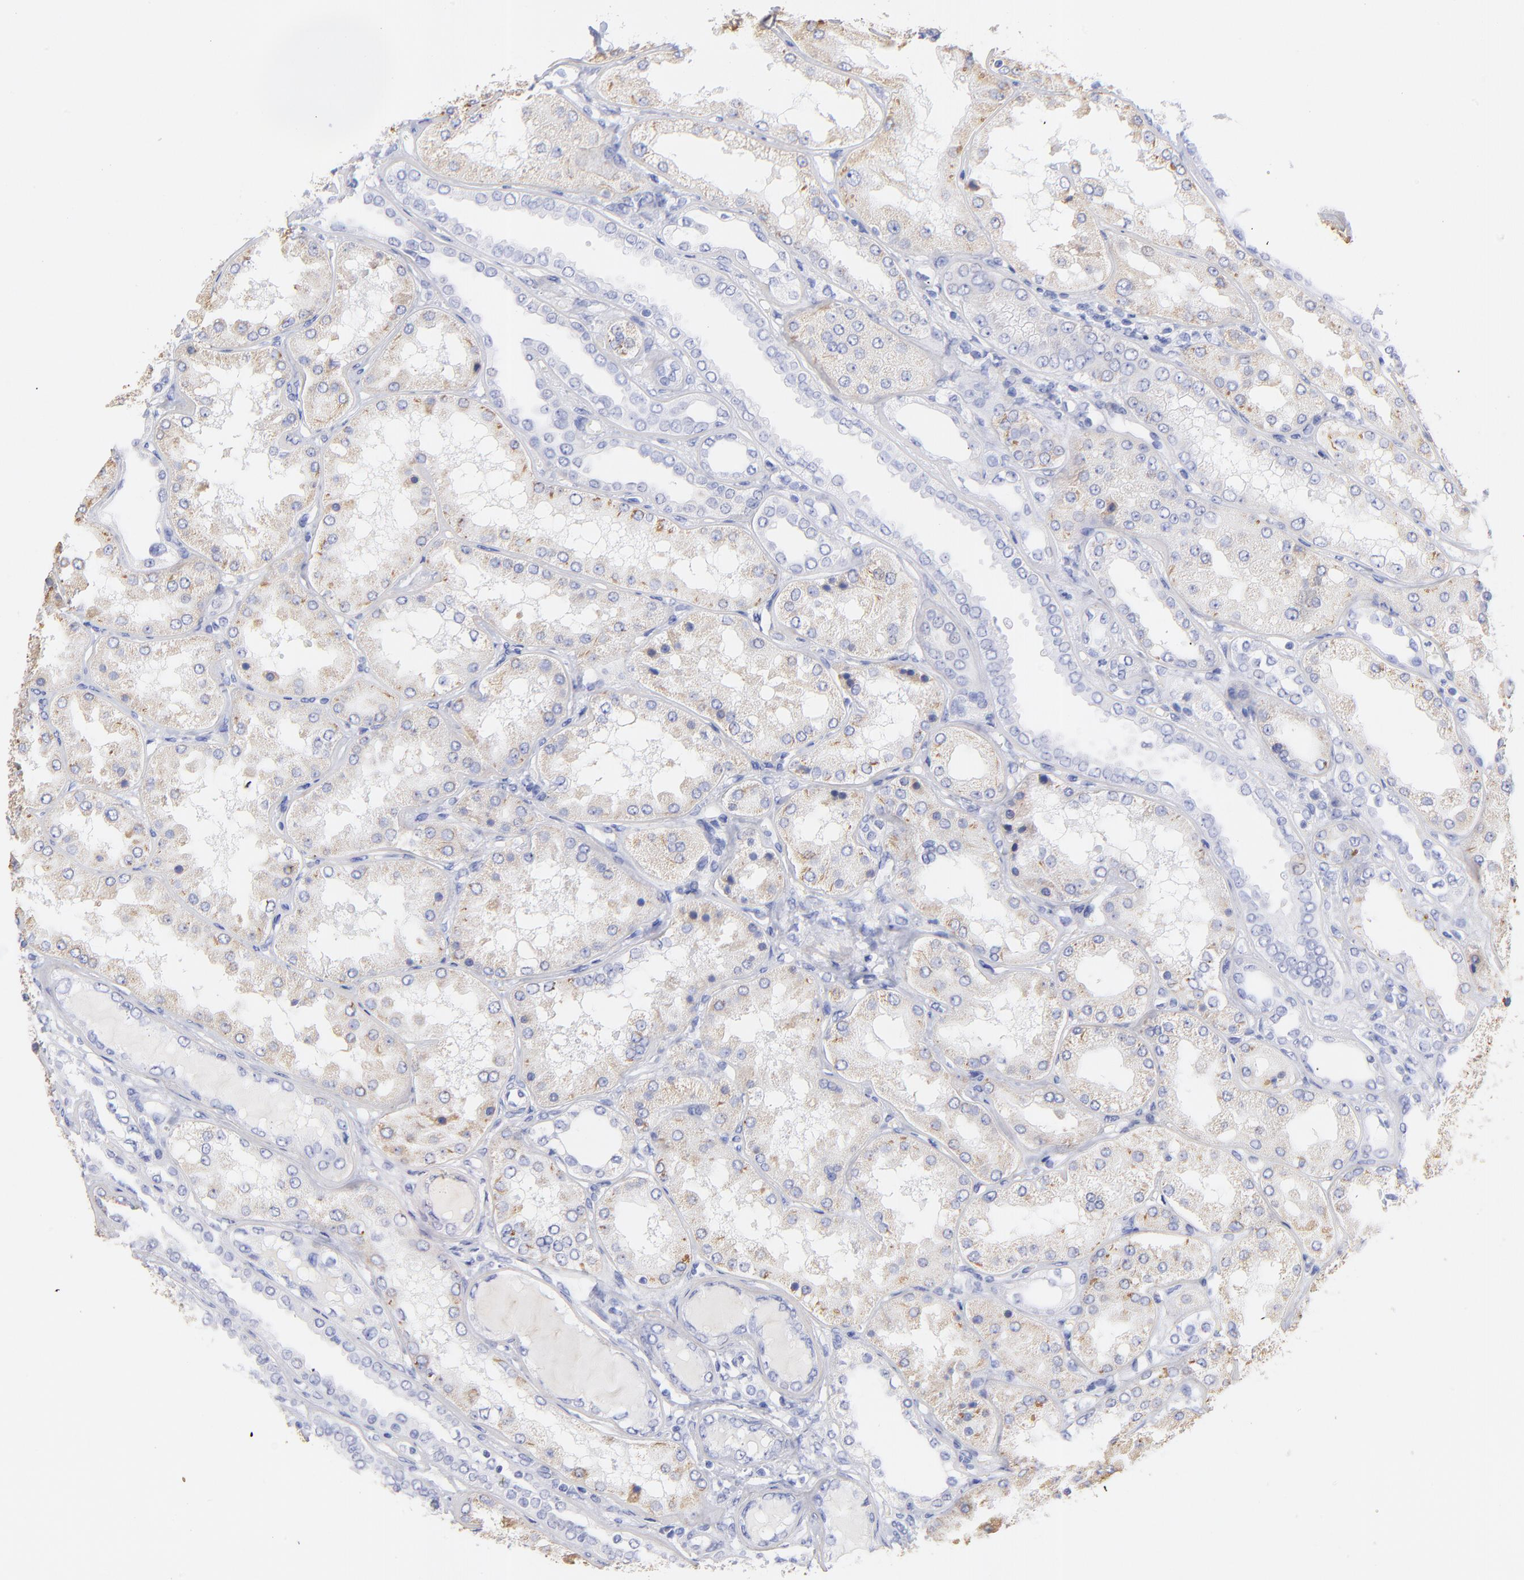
{"staining": {"intensity": "negative", "quantity": "none", "location": "none"}, "tissue": "kidney", "cell_type": "Cells in glomeruli", "image_type": "normal", "snomed": [{"axis": "morphology", "description": "Normal tissue, NOS"}, {"axis": "topography", "description": "Kidney"}], "caption": "Human kidney stained for a protein using immunohistochemistry (IHC) displays no positivity in cells in glomeruli.", "gene": "C1QTNF6", "patient": {"sex": "female", "age": 56}}